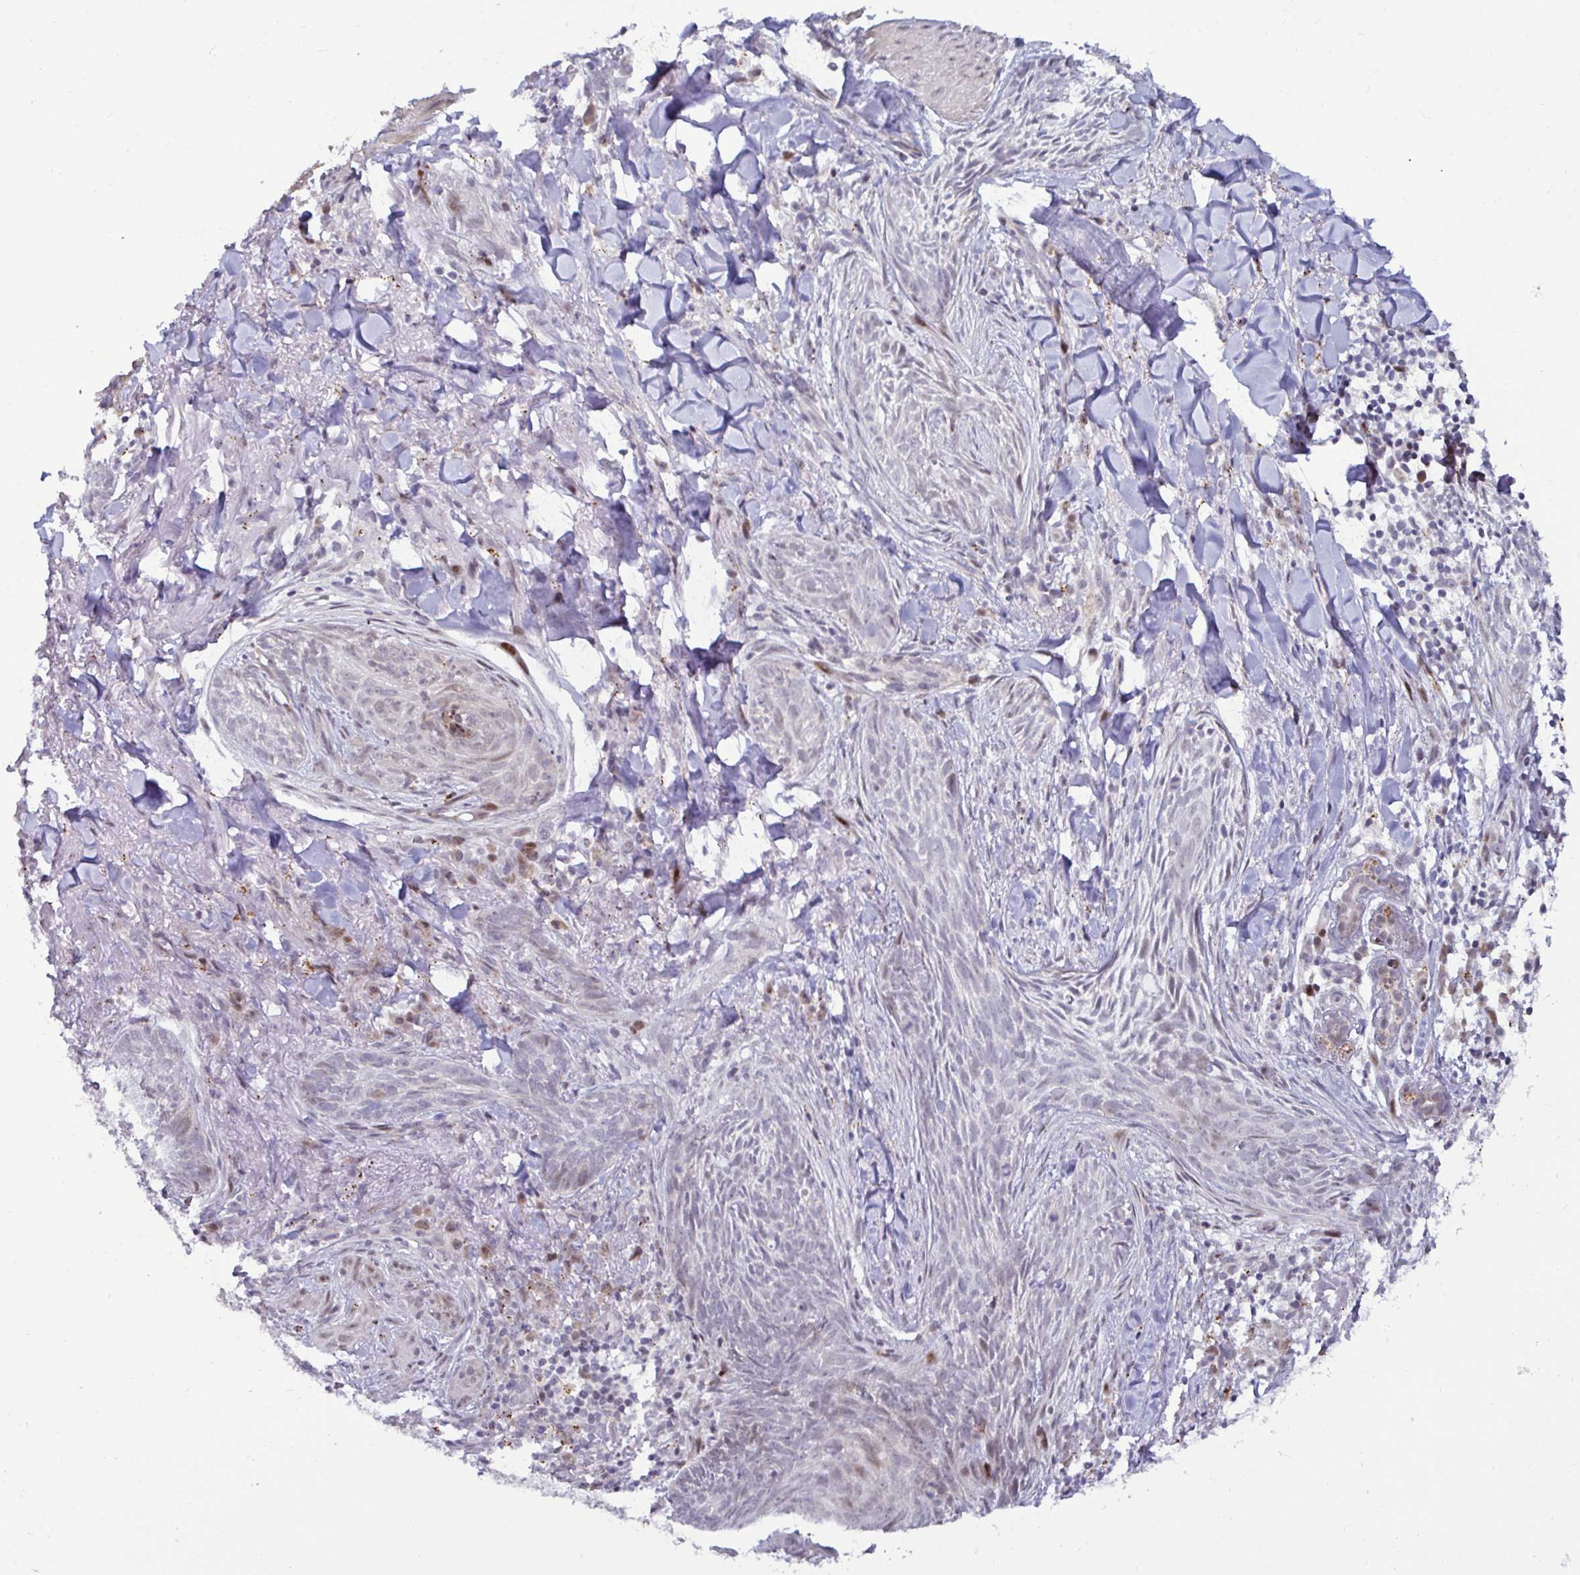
{"staining": {"intensity": "negative", "quantity": "none", "location": "none"}, "tissue": "skin cancer", "cell_type": "Tumor cells", "image_type": "cancer", "snomed": [{"axis": "morphology", "description": "Basal cell carcinoma"}, {"axis": "topography", "description": "Skin"}], "caption": "Skin cancer (basal cell carcinoma) stained for a protein using IHC reveals no staining tumor cells.", "gene": "DZIP1", "patient": {"sex": "female", "age": 93}}